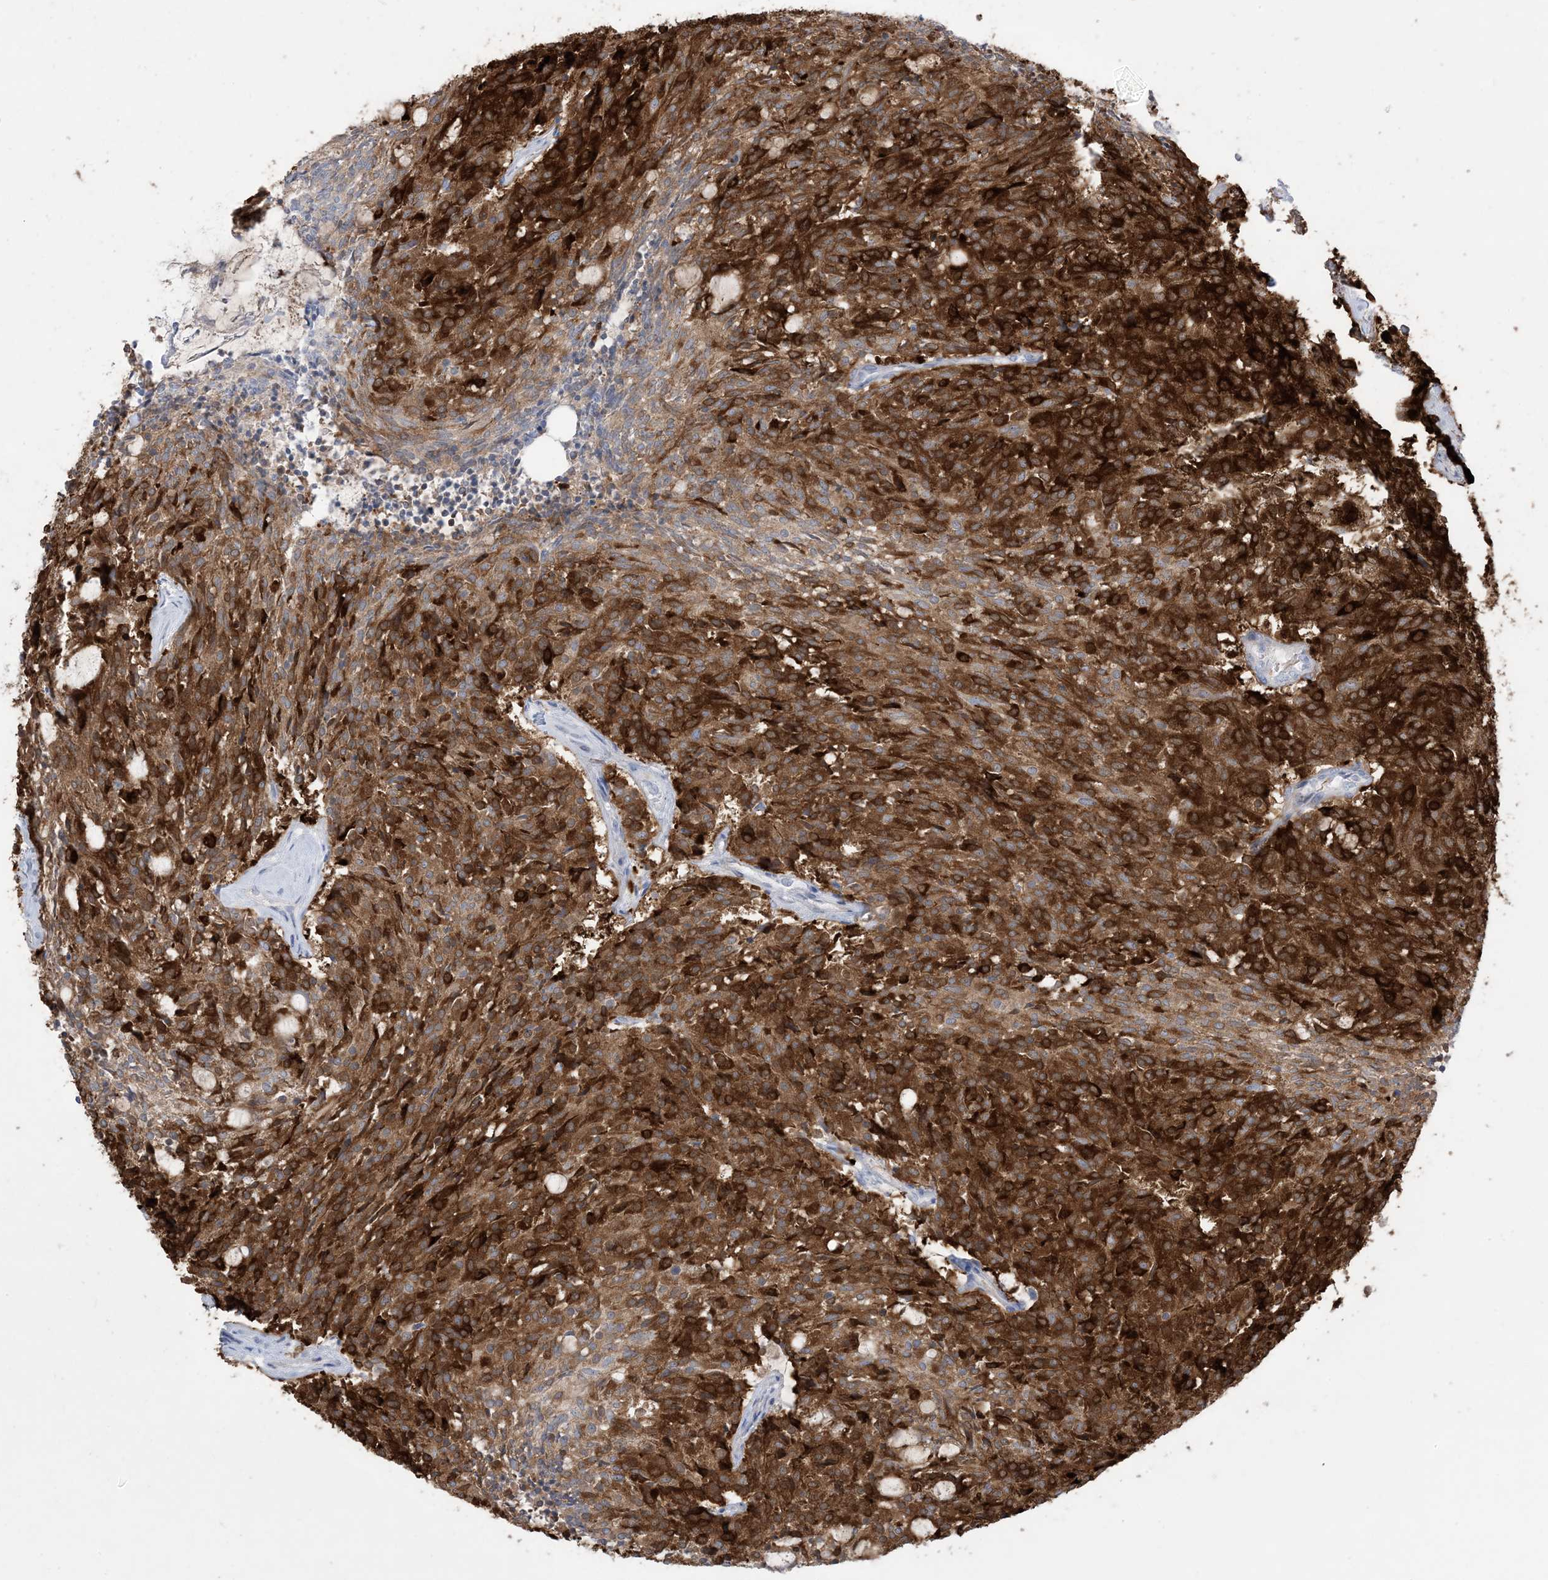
{"staining": {"intensity": "strong", "quantity": ">75%", "location": "cytoplasmic/membranous"}, "tissue": "carcinoid", "cell_type": "Tumor cells", "image_type": "cancer", "snomed": [{"axis": "morphology", "description": "Carcinoid, malignant, NOS"}, {"axis": "topography", "description": "Pancreas"}], "caption": "Tumor cells display strong cytoplasmic/membranous expression in approximately >75% of cells in malignant carcinoid.", "gene": "MARS2", "patient": {"sex": "female", "age": 54}}